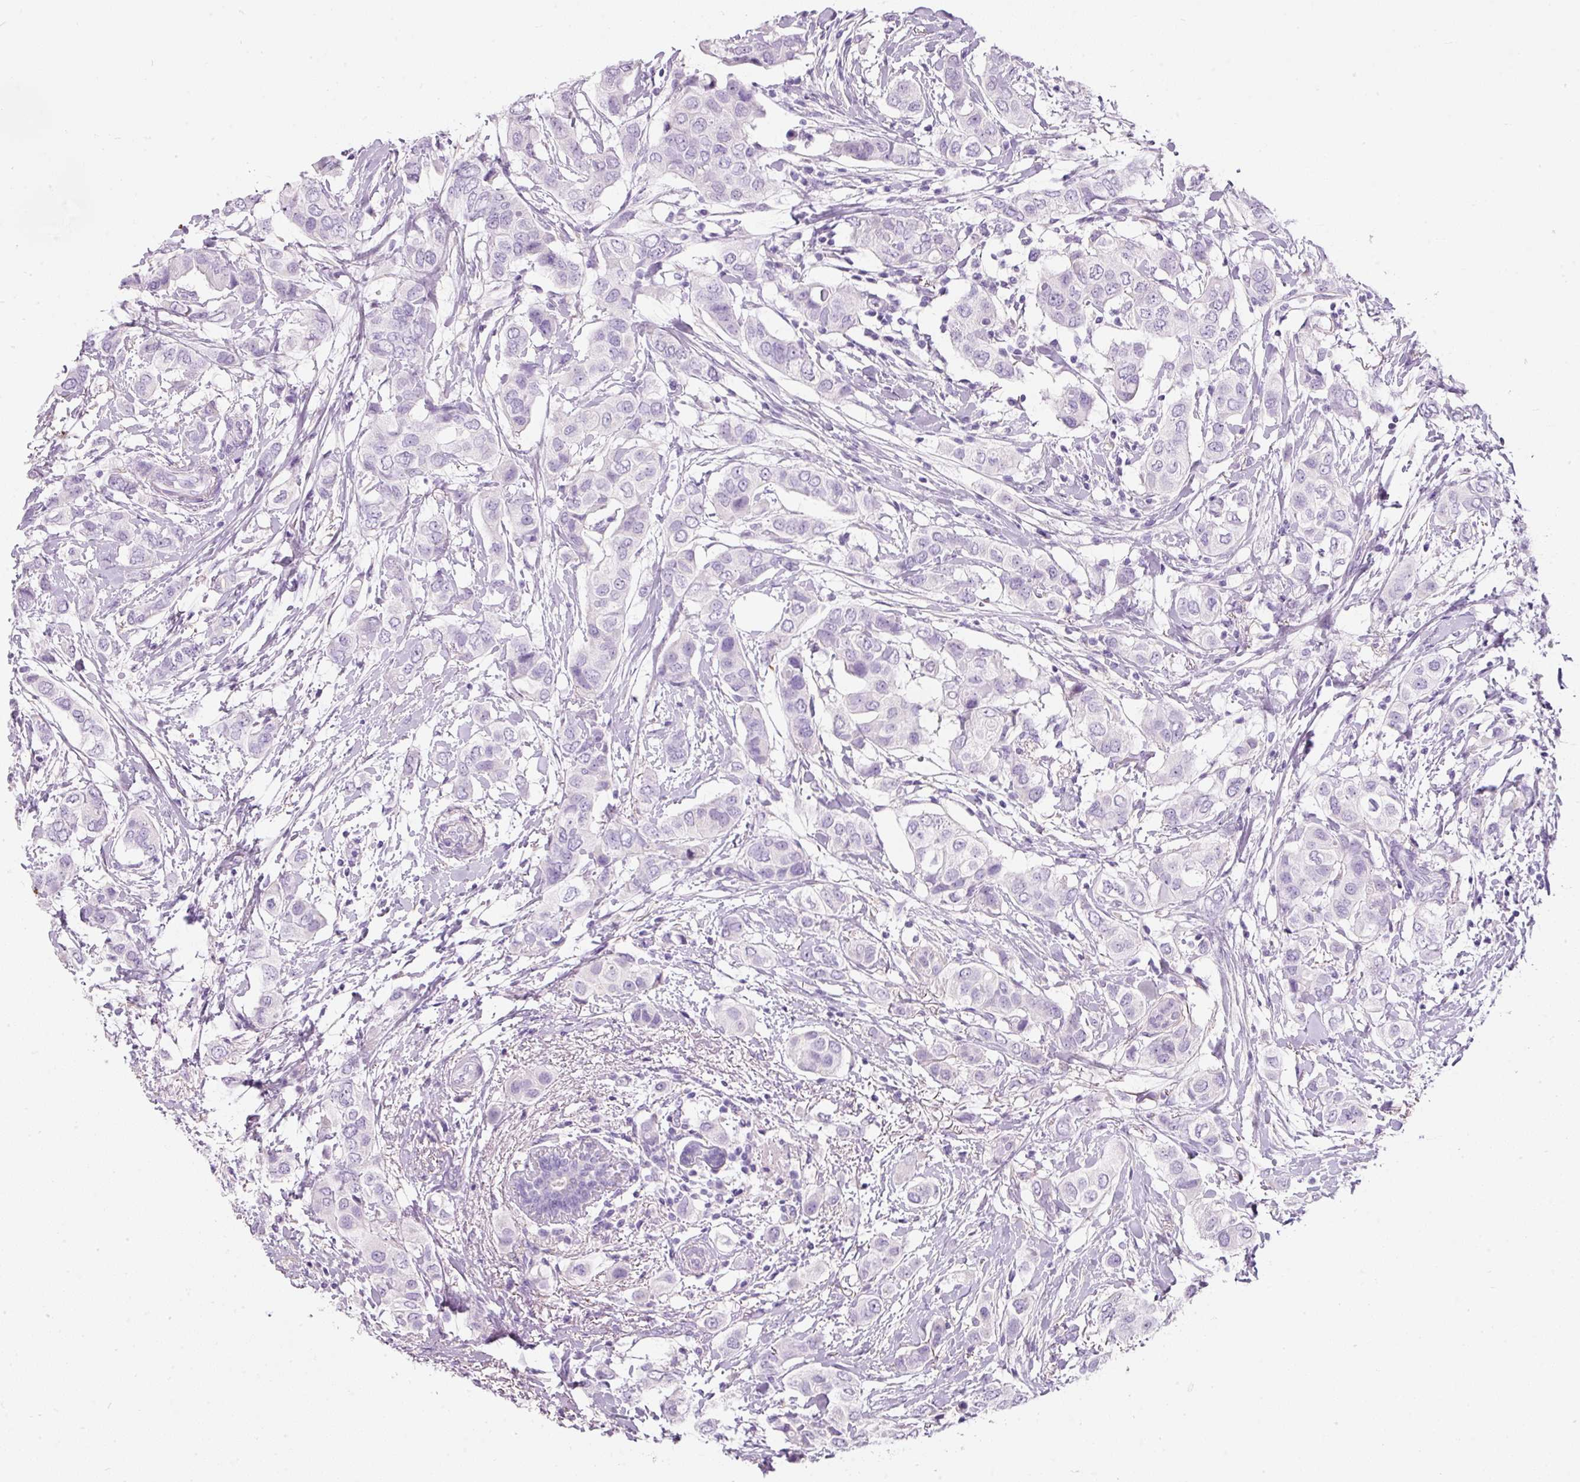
{"staining": {"intensity": "negative", "quantity": "none", "location": "none"}, "tissue": "breast cancer", "cell_type": "Tumor cells", "image_type": "cancer", "snomed": [{"axis": "morphology", "description": "Lobular carcinoma"}, {"axis": "topography", "description": "Breast"}], "caption": "An IHC histopathology image of lobular carcinoma (breast) is shown. There is no staining in tumor cells of lobular carcinoma (breast).", "gene": "DNM1", "patient": {"sex": "female", "age": 51}}